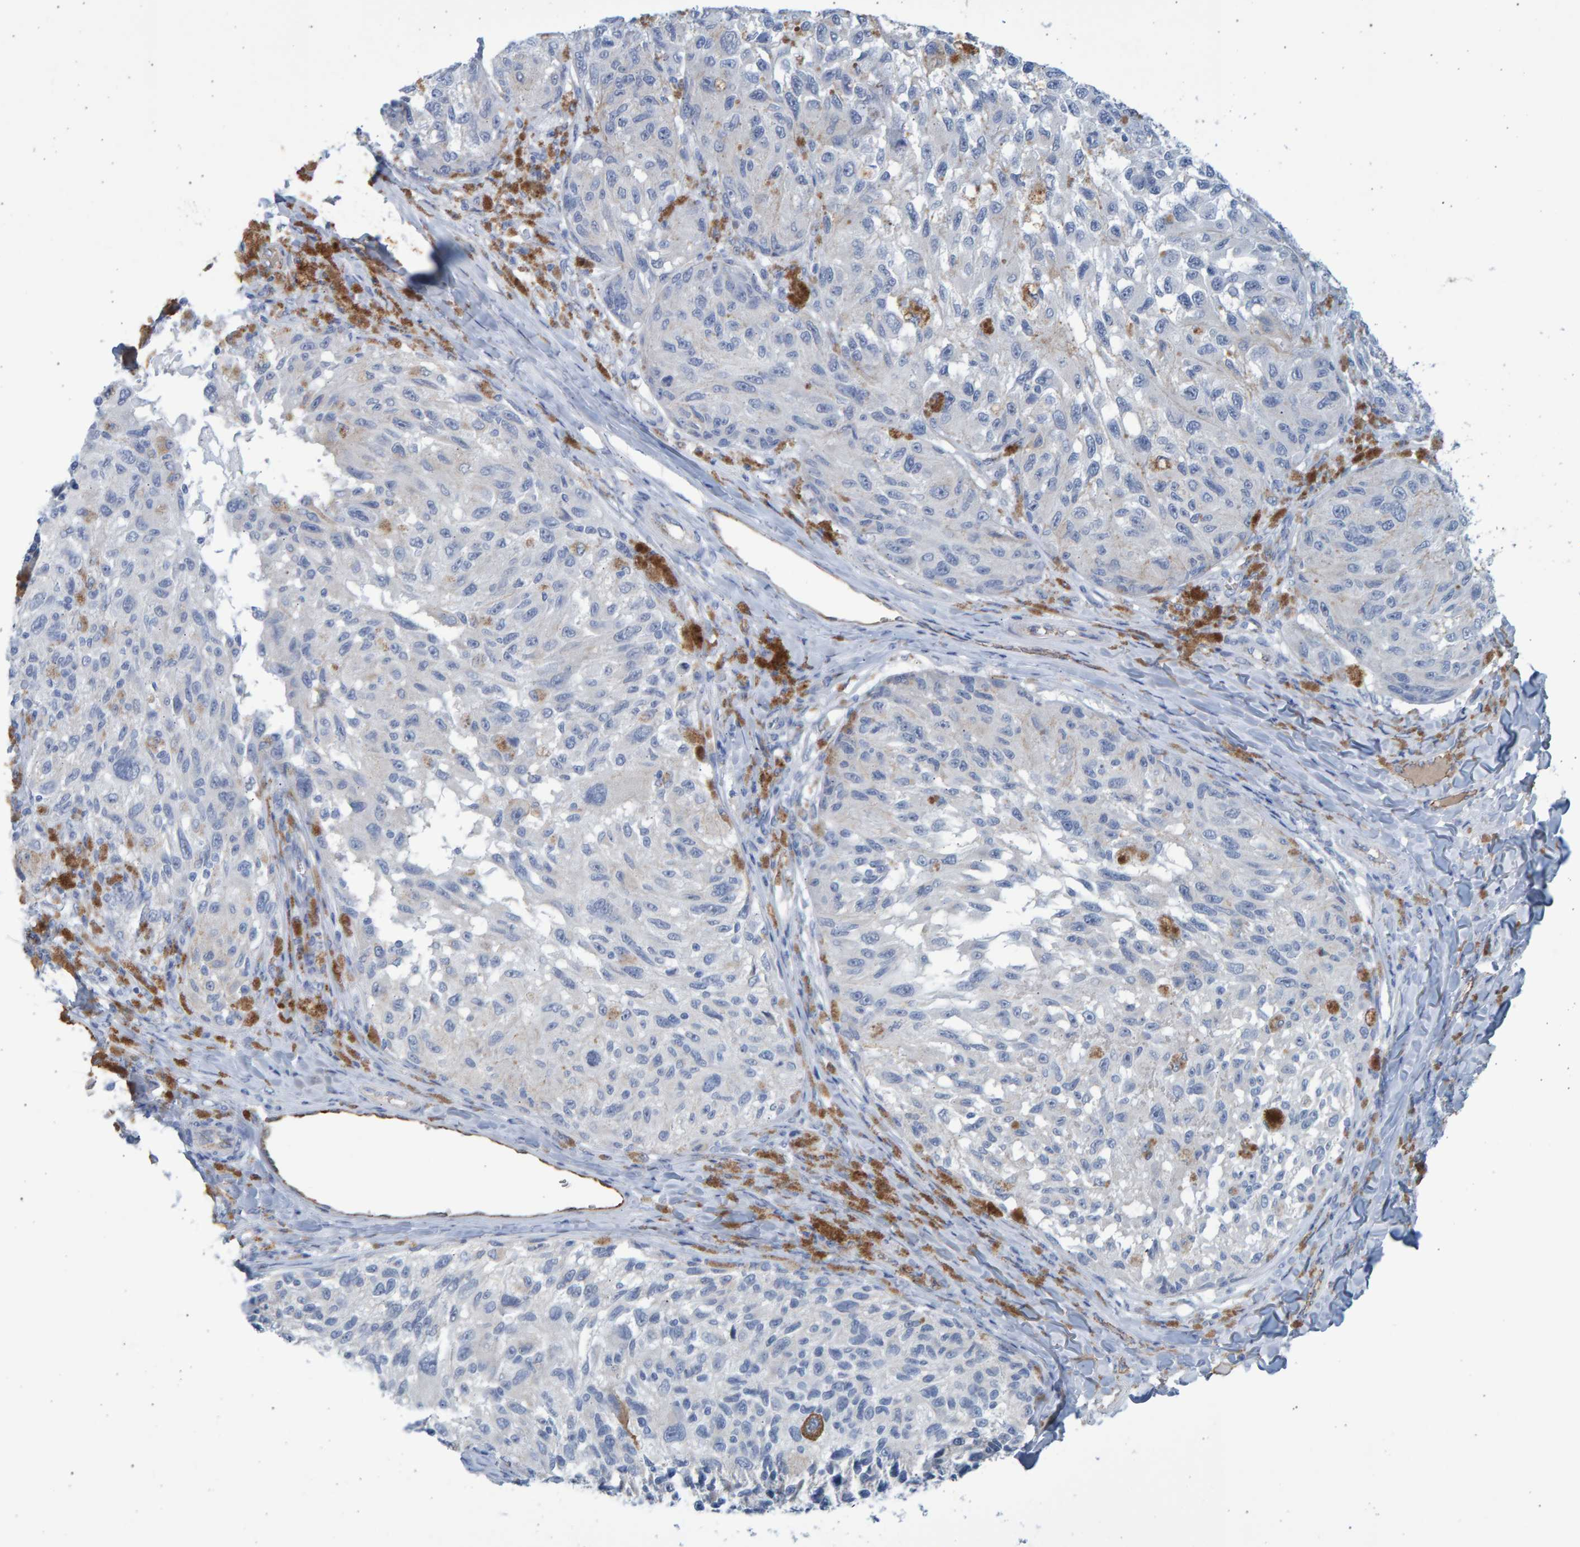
{"staining": {"intensity": "negative", "quantity": "none", "location": "none"}, "tissue": "melanoma", "cell_type": "Tumor cells", "image_type": "cancer", "snomed": [{"axis": "morphology", "description": "Malignant melanoma, NOS"}, {"axis": "topography", "description": "Skin"}], "caption": "A photomicrograph of malignant melanoma stained for a protein demonstrates no brown staining in tumor cells. (IHC, brightfield microscopy, high magnification).", "gene": "SLC34A3", "patient": {"sex": "female", "age": 73}}